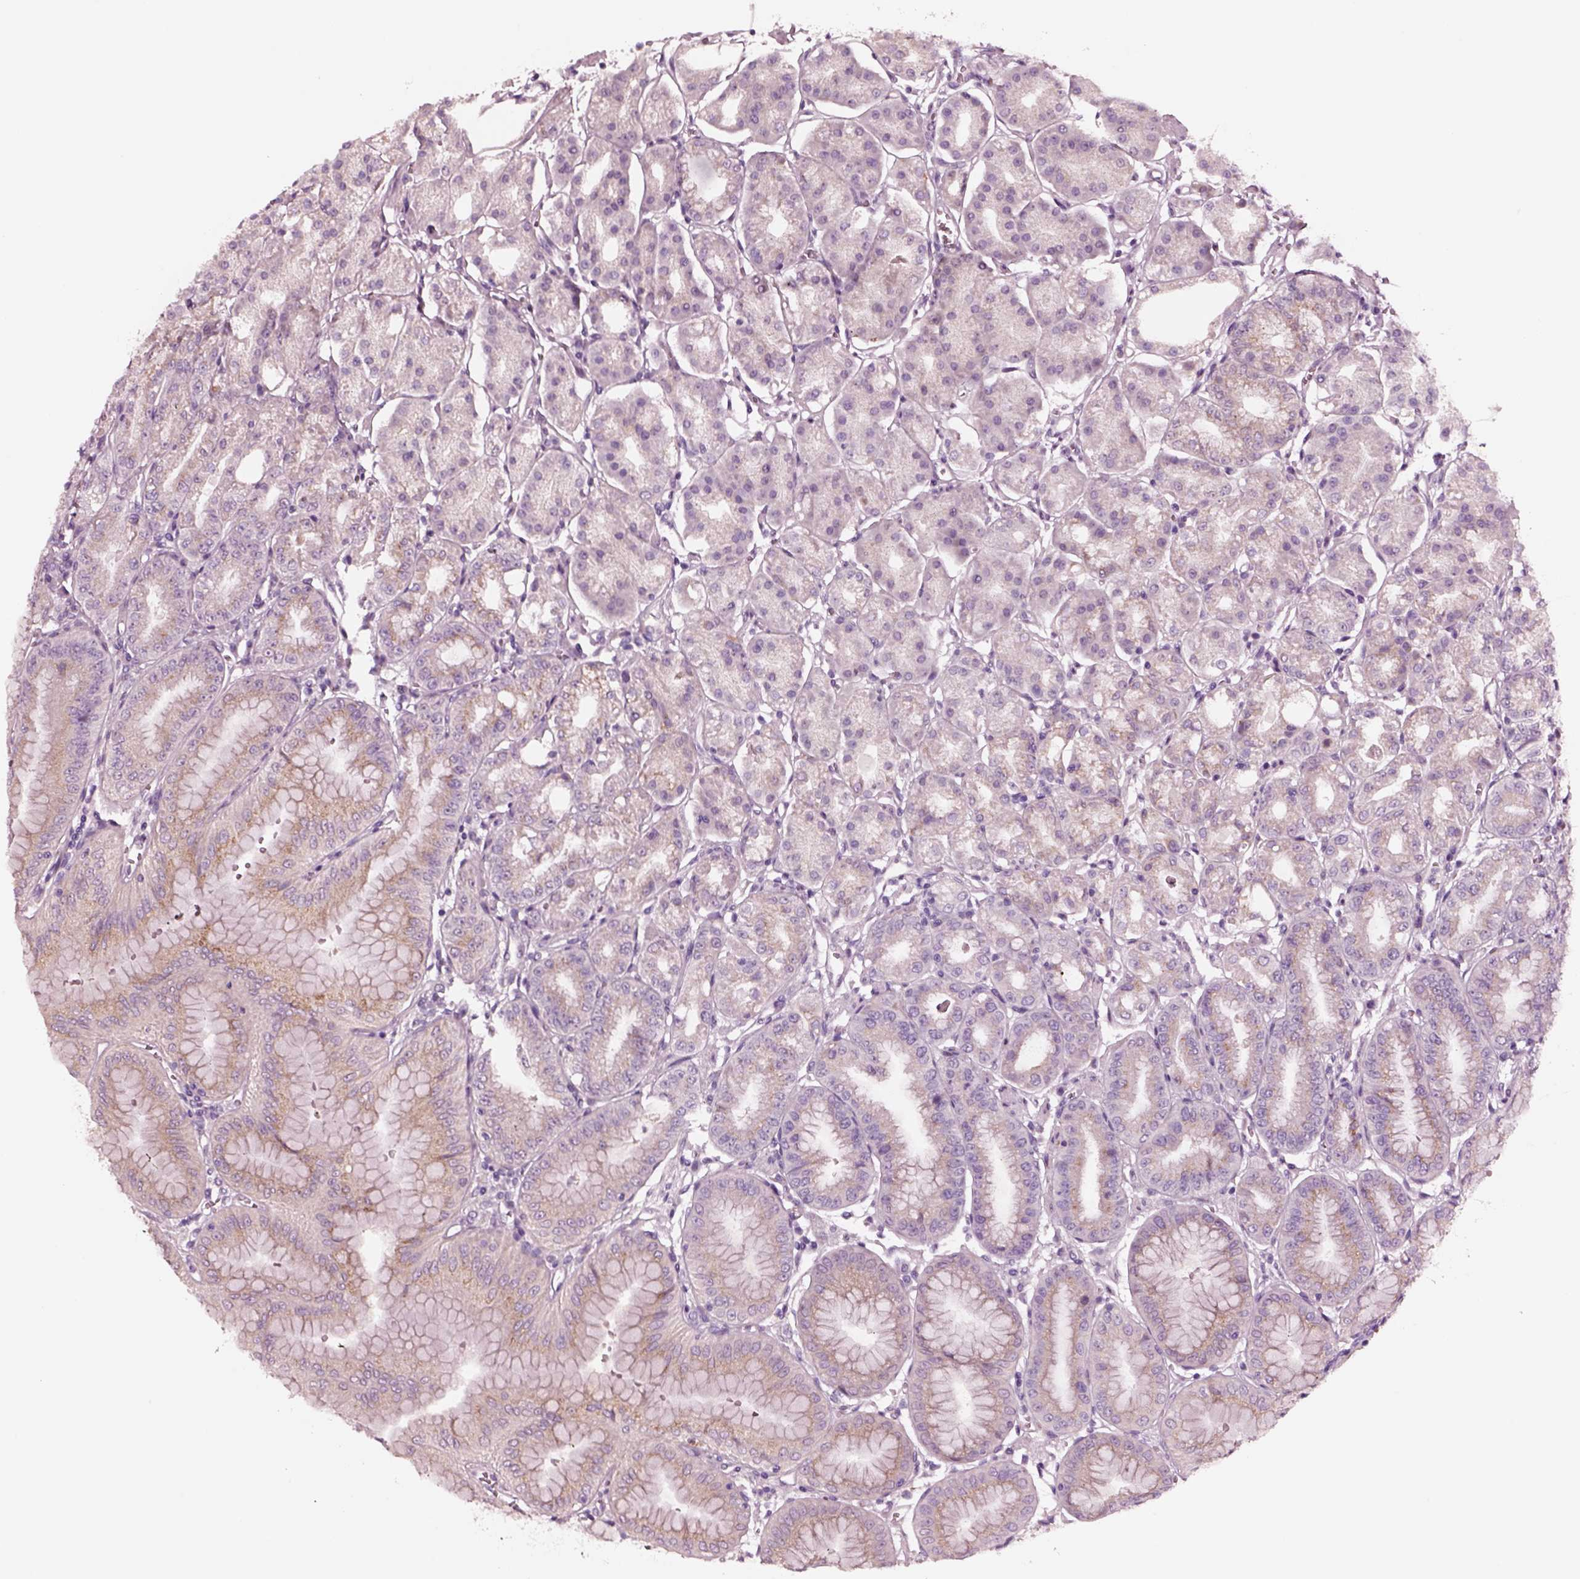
{"staining": {"intensity": "negative", "quantity": "none", "location": "none"}, "tissue": "stomach", "cell_type": "Glandular cells", "image_type": "normal", "snomed": [{"axis": "morphology", "description": "Normal tissue, NOS"}, {"axis": "topography", "description": "Stomach, lower"}], "caption": "Immunohistochemistry (IHC) of normal human stomach reveals no staining in glandular cells.", "gene": "NMRK2", "patient": {"sex": "male", "age": 71}}